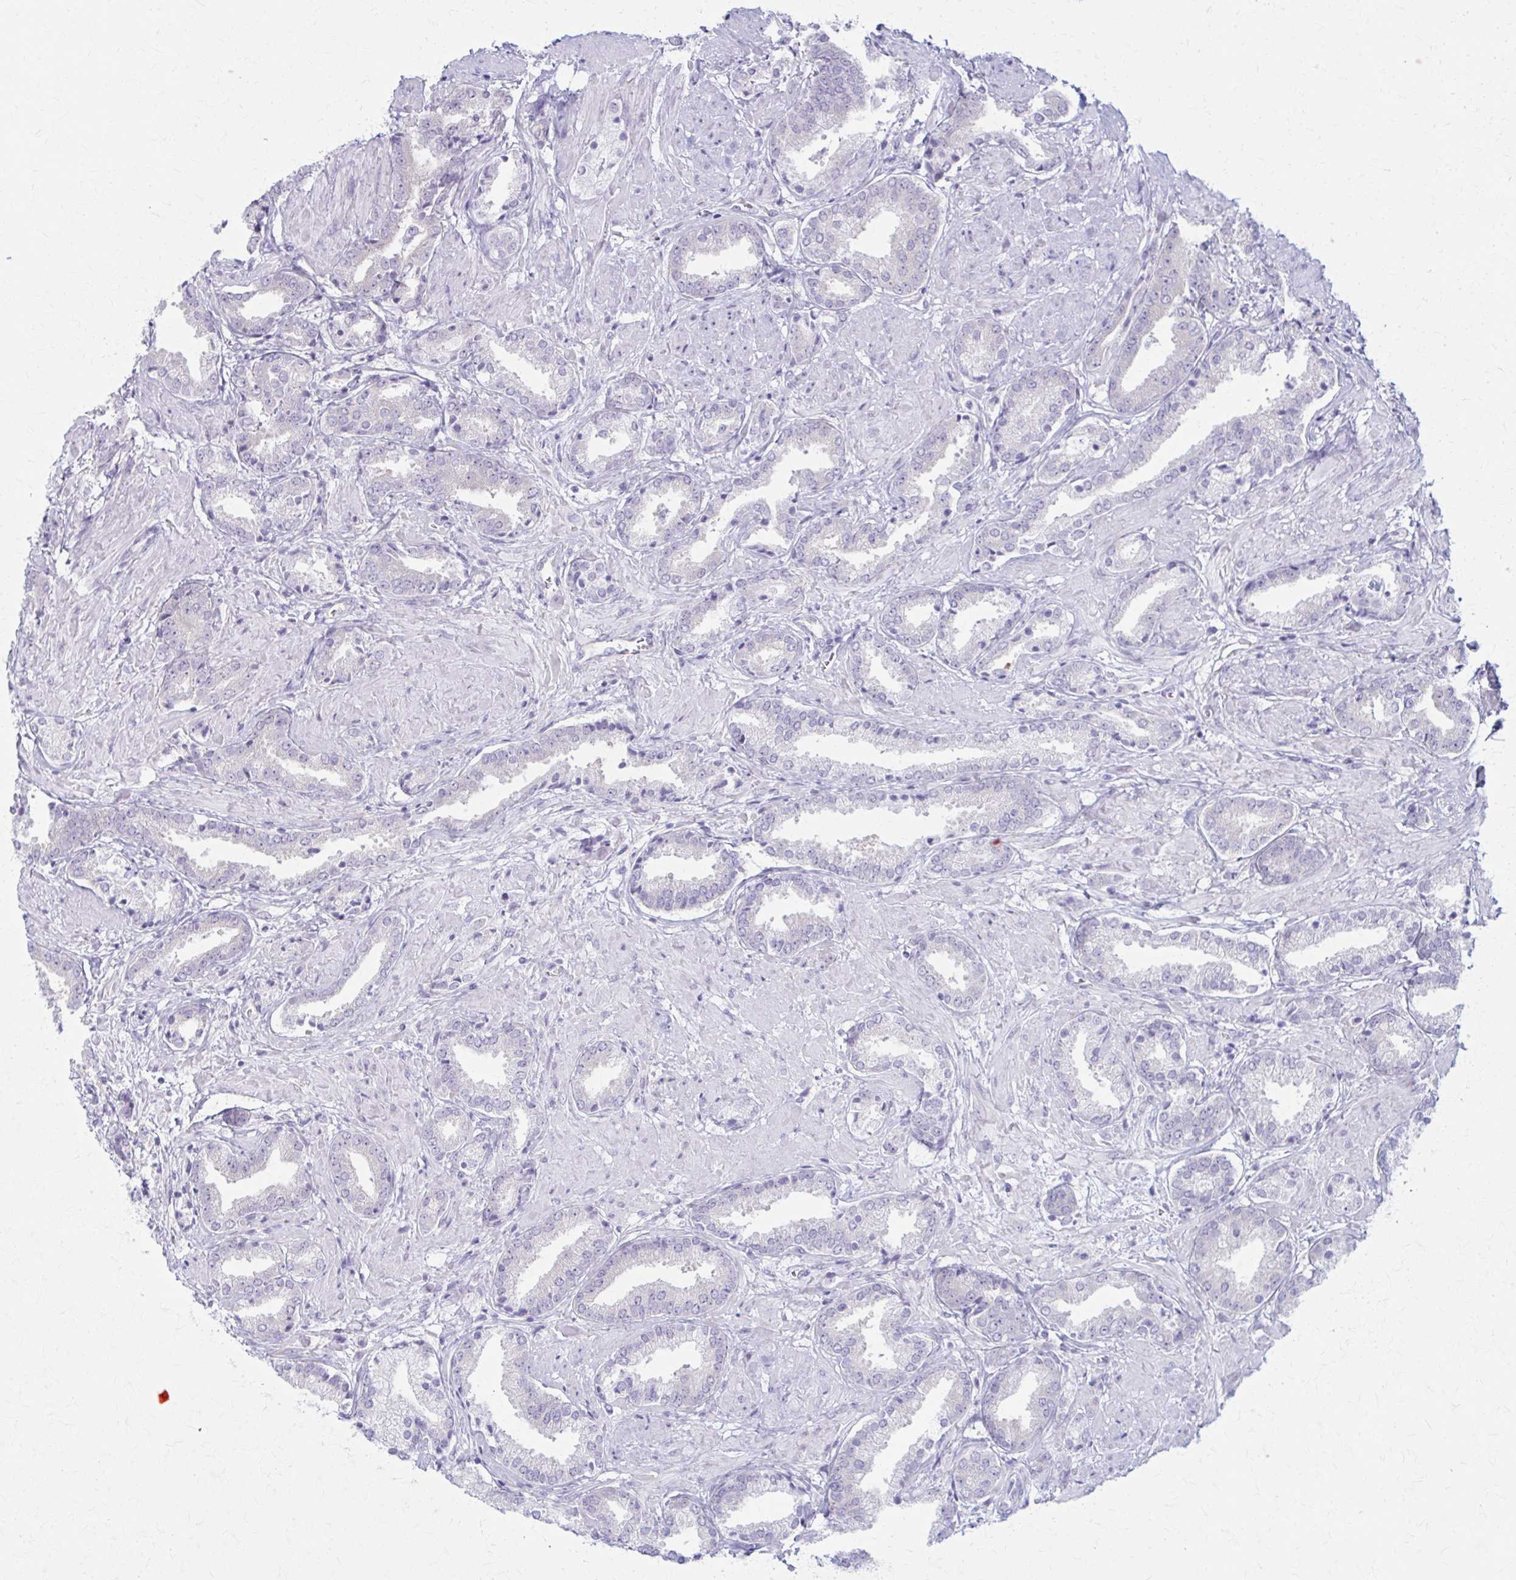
{"staining": {"intensity": "negative", "quantity": "none", "location": "none"}, "tissue": "prostate cancer", "cell_type": "Tumor cells", "image_type": "cancer", "snomed": [{"axis": "morphology", "description": "Adenocarcinoma, High grade"}, {"axis": "topography", "description": "Prostate"}], "caption": "The photomicrograph shows no significant staining in tumor cells of prostate cancer.", "gene": "PRKRA", "patient": {"sex": "male", "age": 56}}